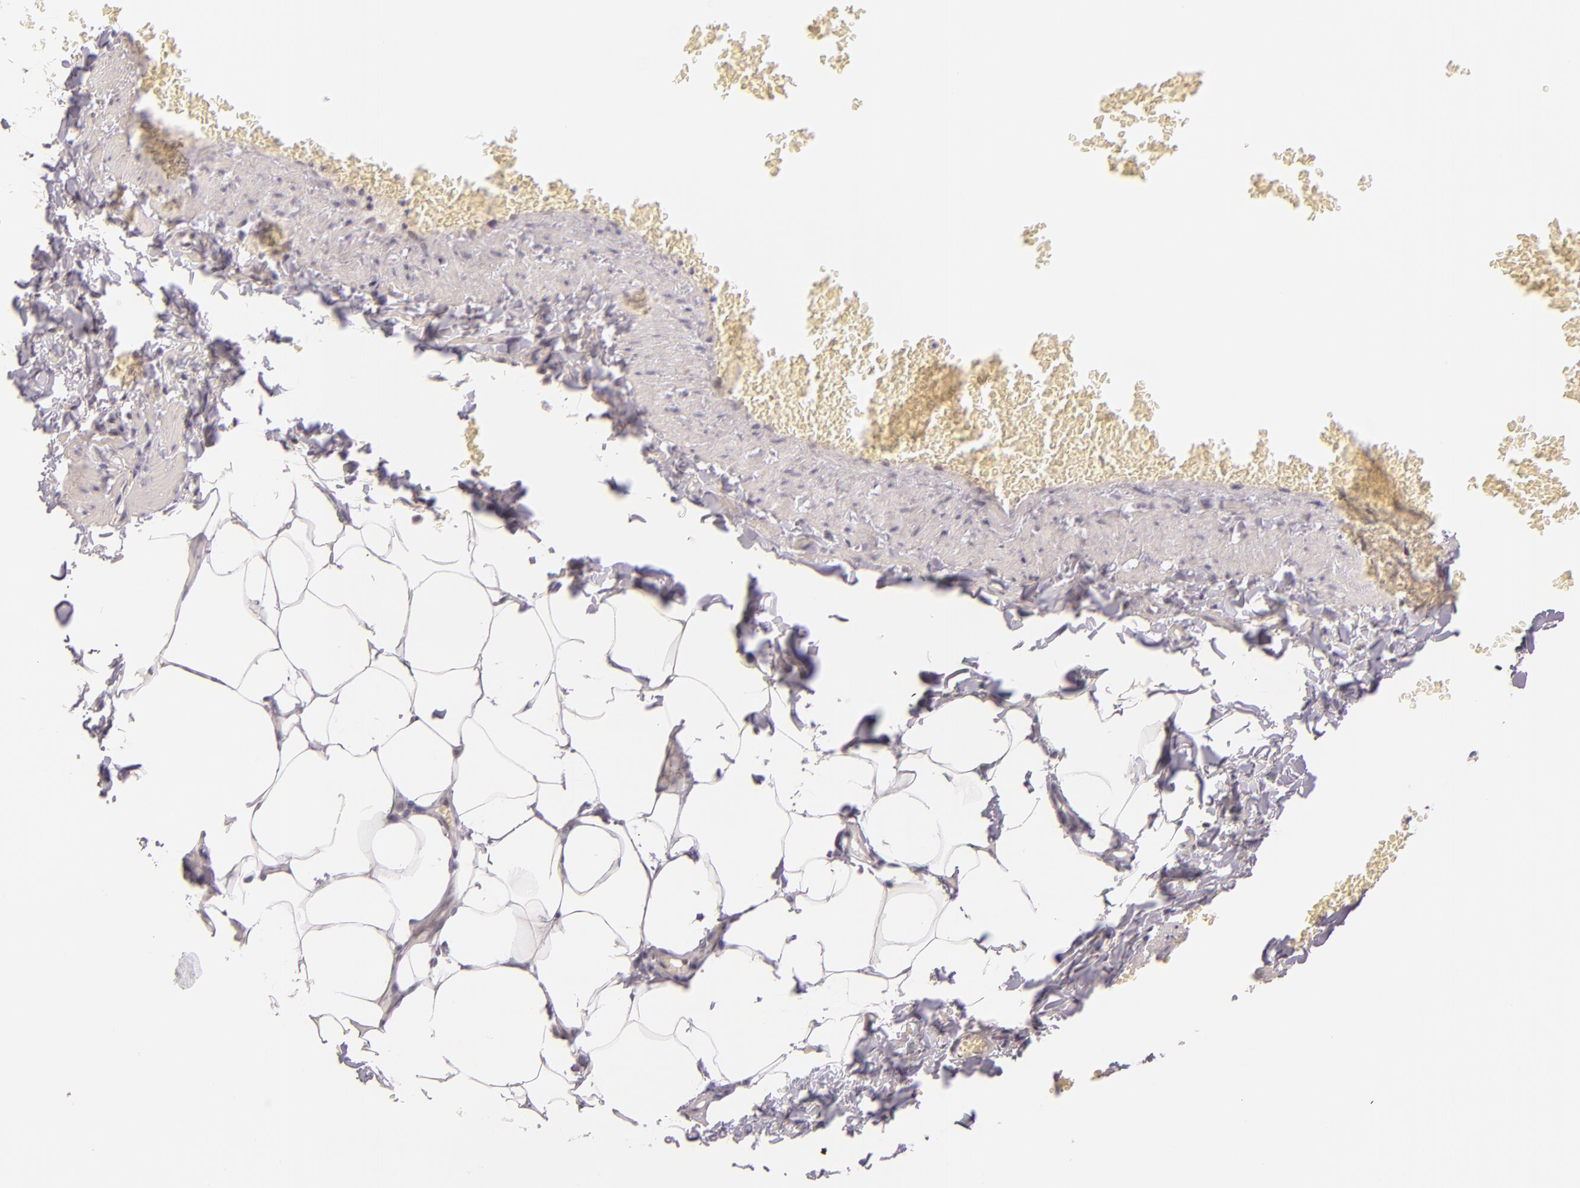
{"staining": {"intensity": "negative", "quantity": "none", "location": "none"}, "tissue": "adipose tissue", "cell_type": "Adipocytes", "image_type": "normal", "snomed": [{"axis": "morphology", "description": "Normal tissue, NOS"}, {"axis": "topography", "description": "Vascular tissue"}], "caption": "Immunohistochemical staining of normal human adipose tissue exhibits no significant staining in adipocytes.", "gene": "BCL3", "patient": {"sex": "male", "age": 41}}